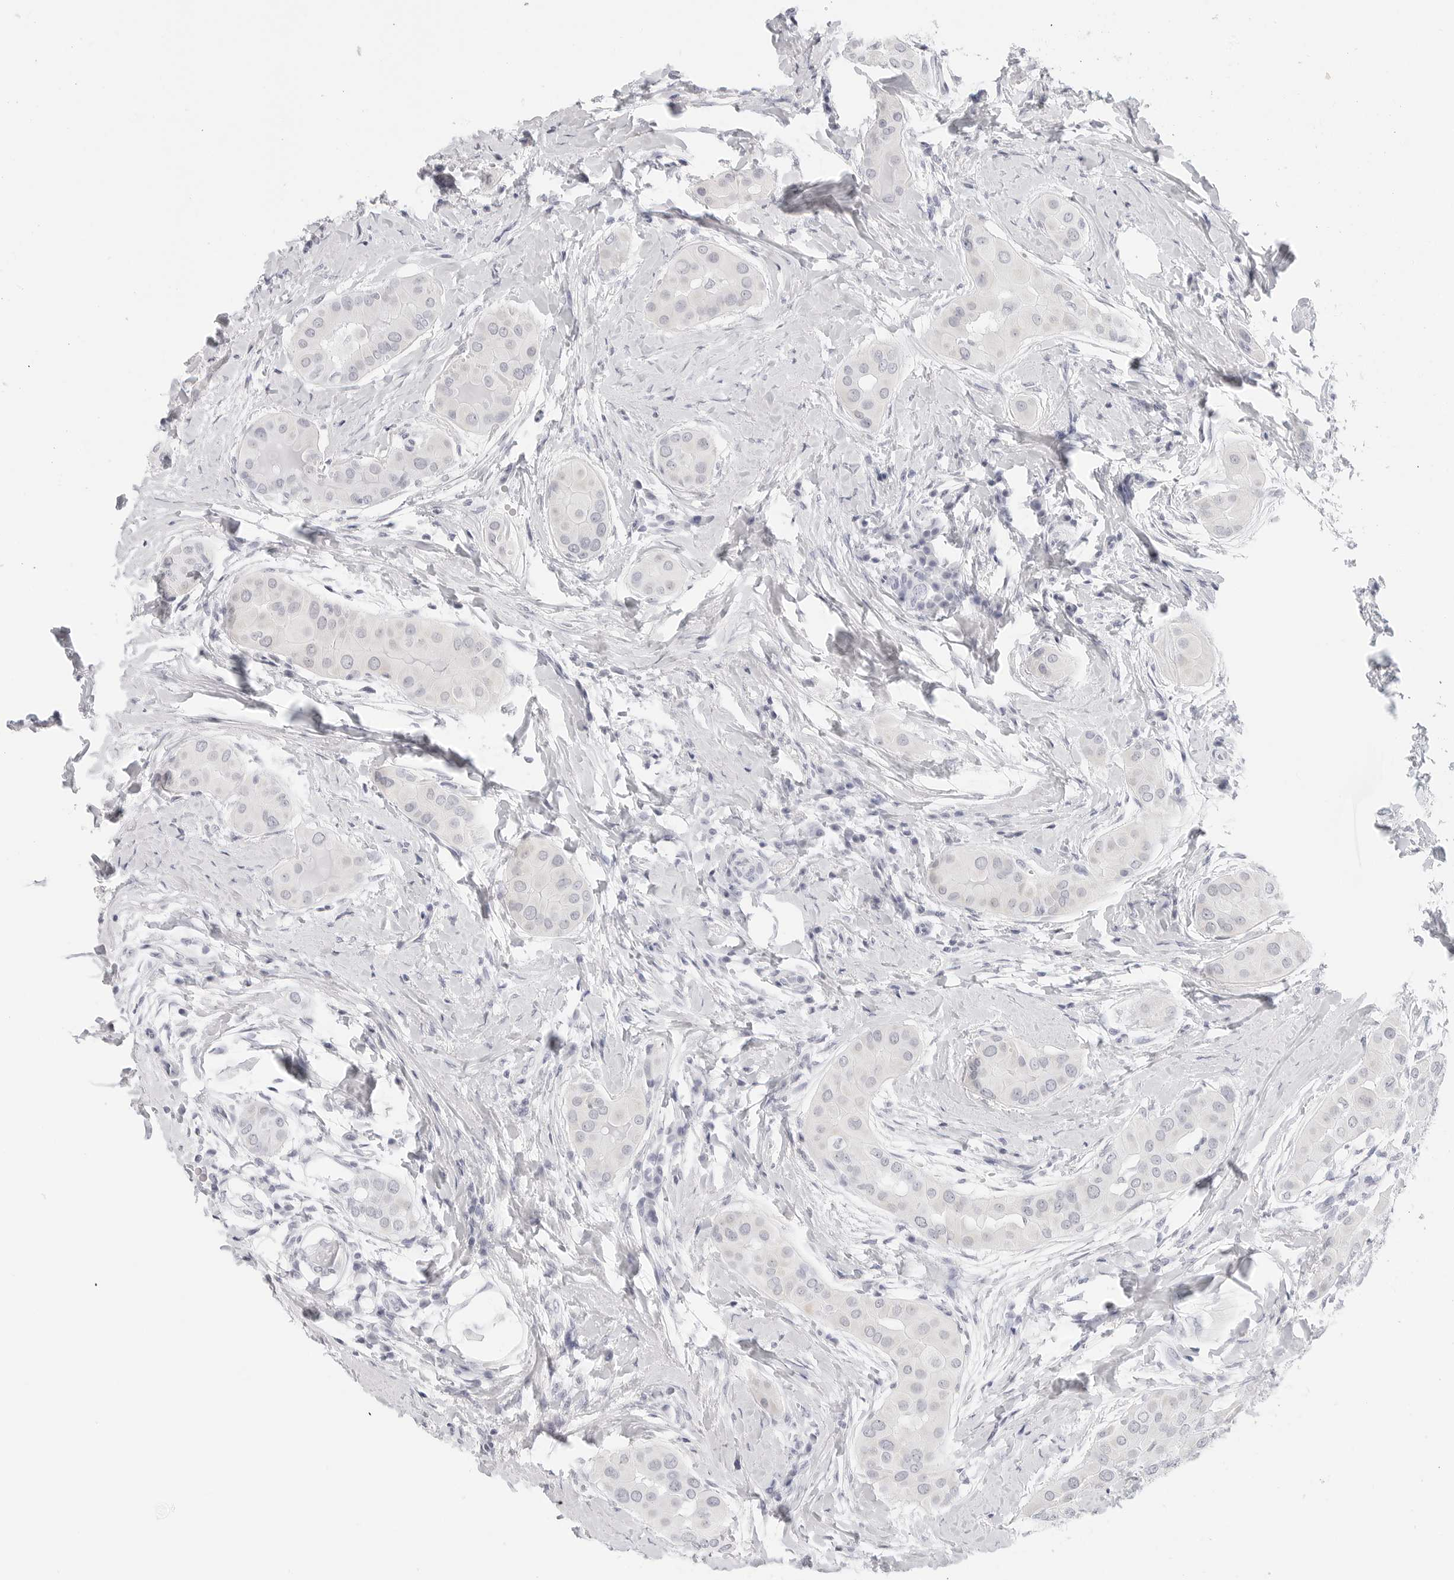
{"staining": {"intensity": "negative", "quantity": "none", "location": "none"}, "tissue": "thyroid cancer", "cell_type": "Tumor cells", "image_type": "cancer", "snomed": [{"axis": "morphology", "description": "Papillary adenocarcinoma, NOS"}, {"axis": "topography", "description": "Thyroid gland"}], "caption": "This is an IHC histopathology image of papillary adenocarcinoma (thyroid). There is no positivity in tumor cells.", "gene": "HMGCS2", "patient": {"sex": "male", "age": 33}}